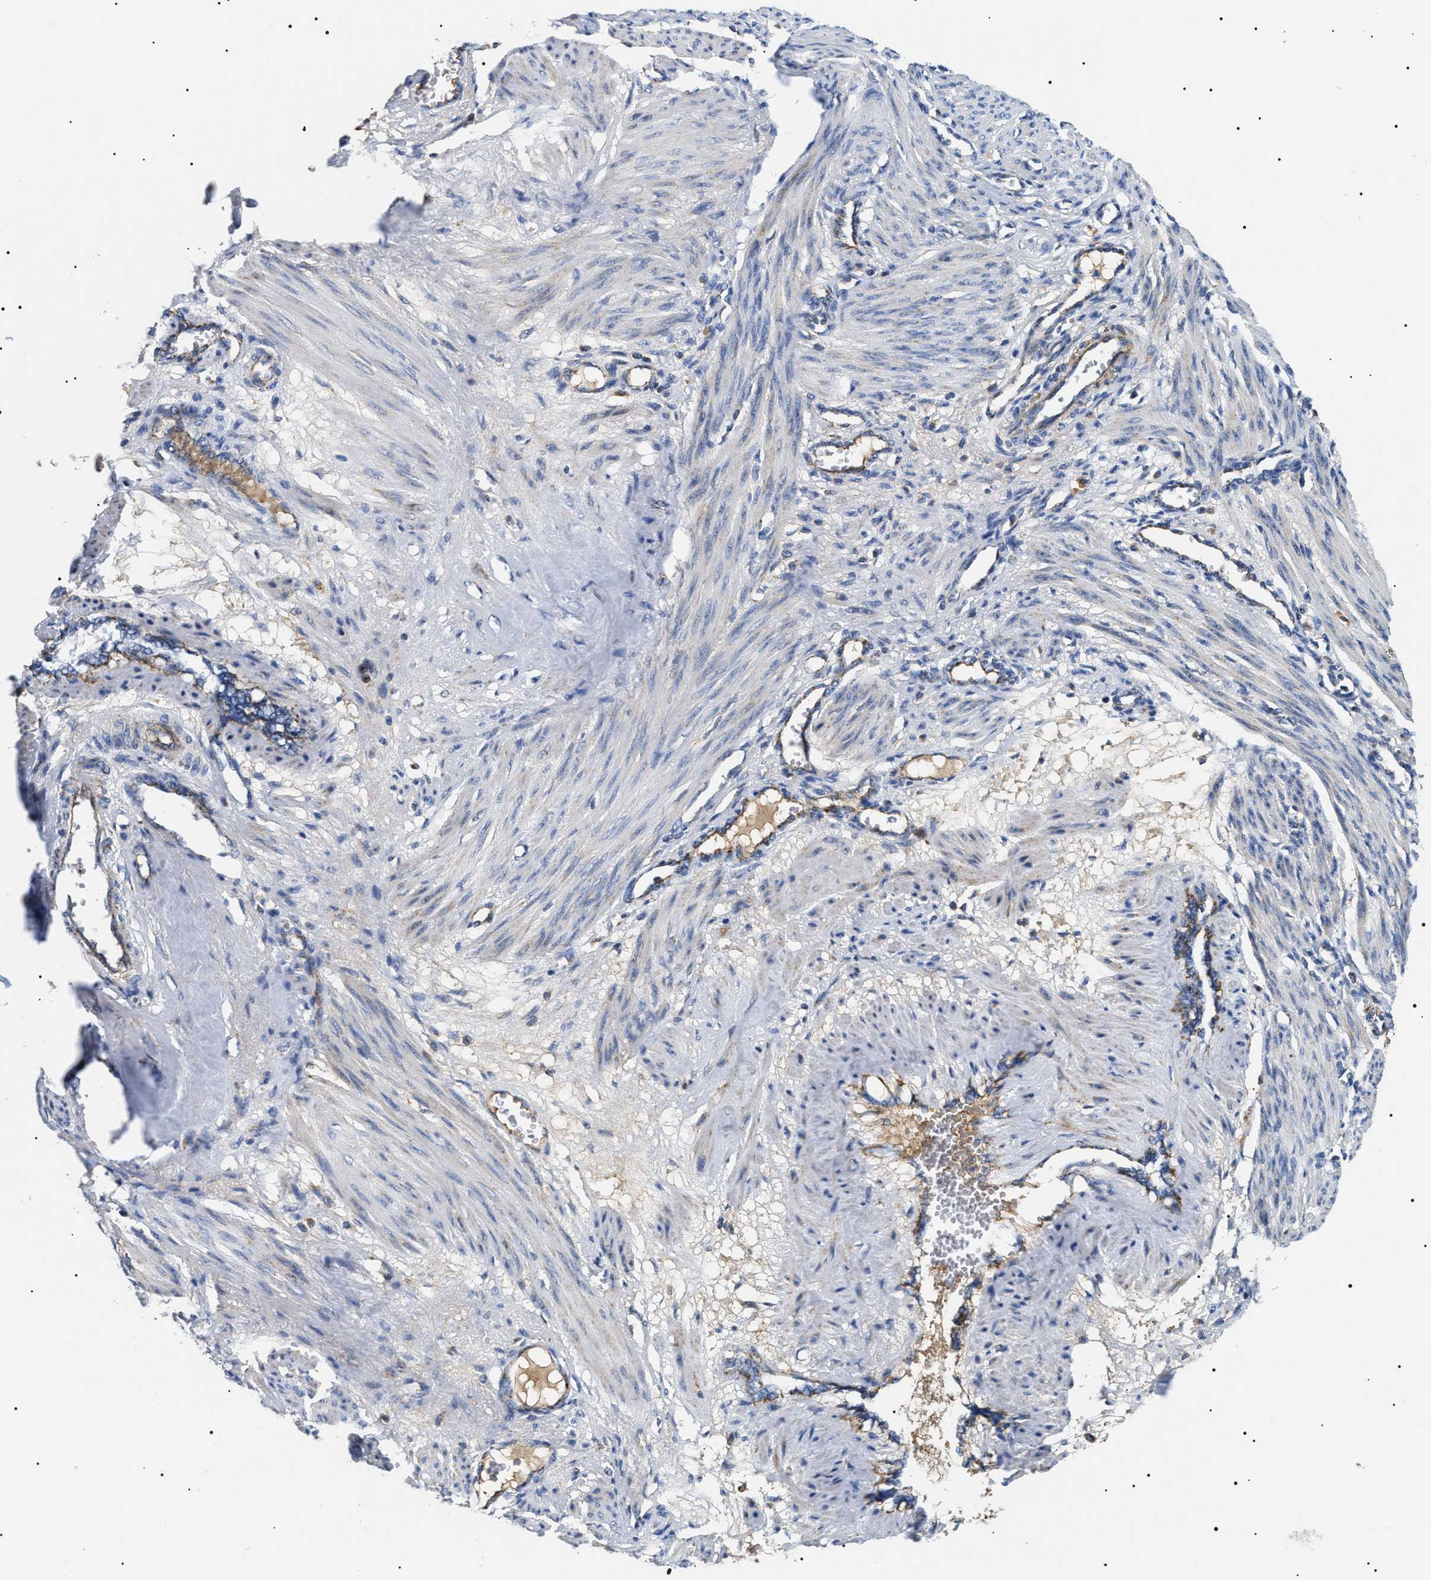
{"staining": {"intensity": "negative", "quantity": "none", "location": "none"}, "tissue": "smooth muscle", "cell_type": "Smooth muscle cells", "image_type": "normal", "snomed": [{"axis": "morphology", "description": "Normal tissue, NOS"}, {"axis": "topography", "description": "Endometrium"}], "caption": "Unremarkable smooth muscle was stained to show a protein in brown. There is no significant expression in smooth muscle cells.", "gene": "OXSM", "patient": {"sex": "female", "age": 33}}